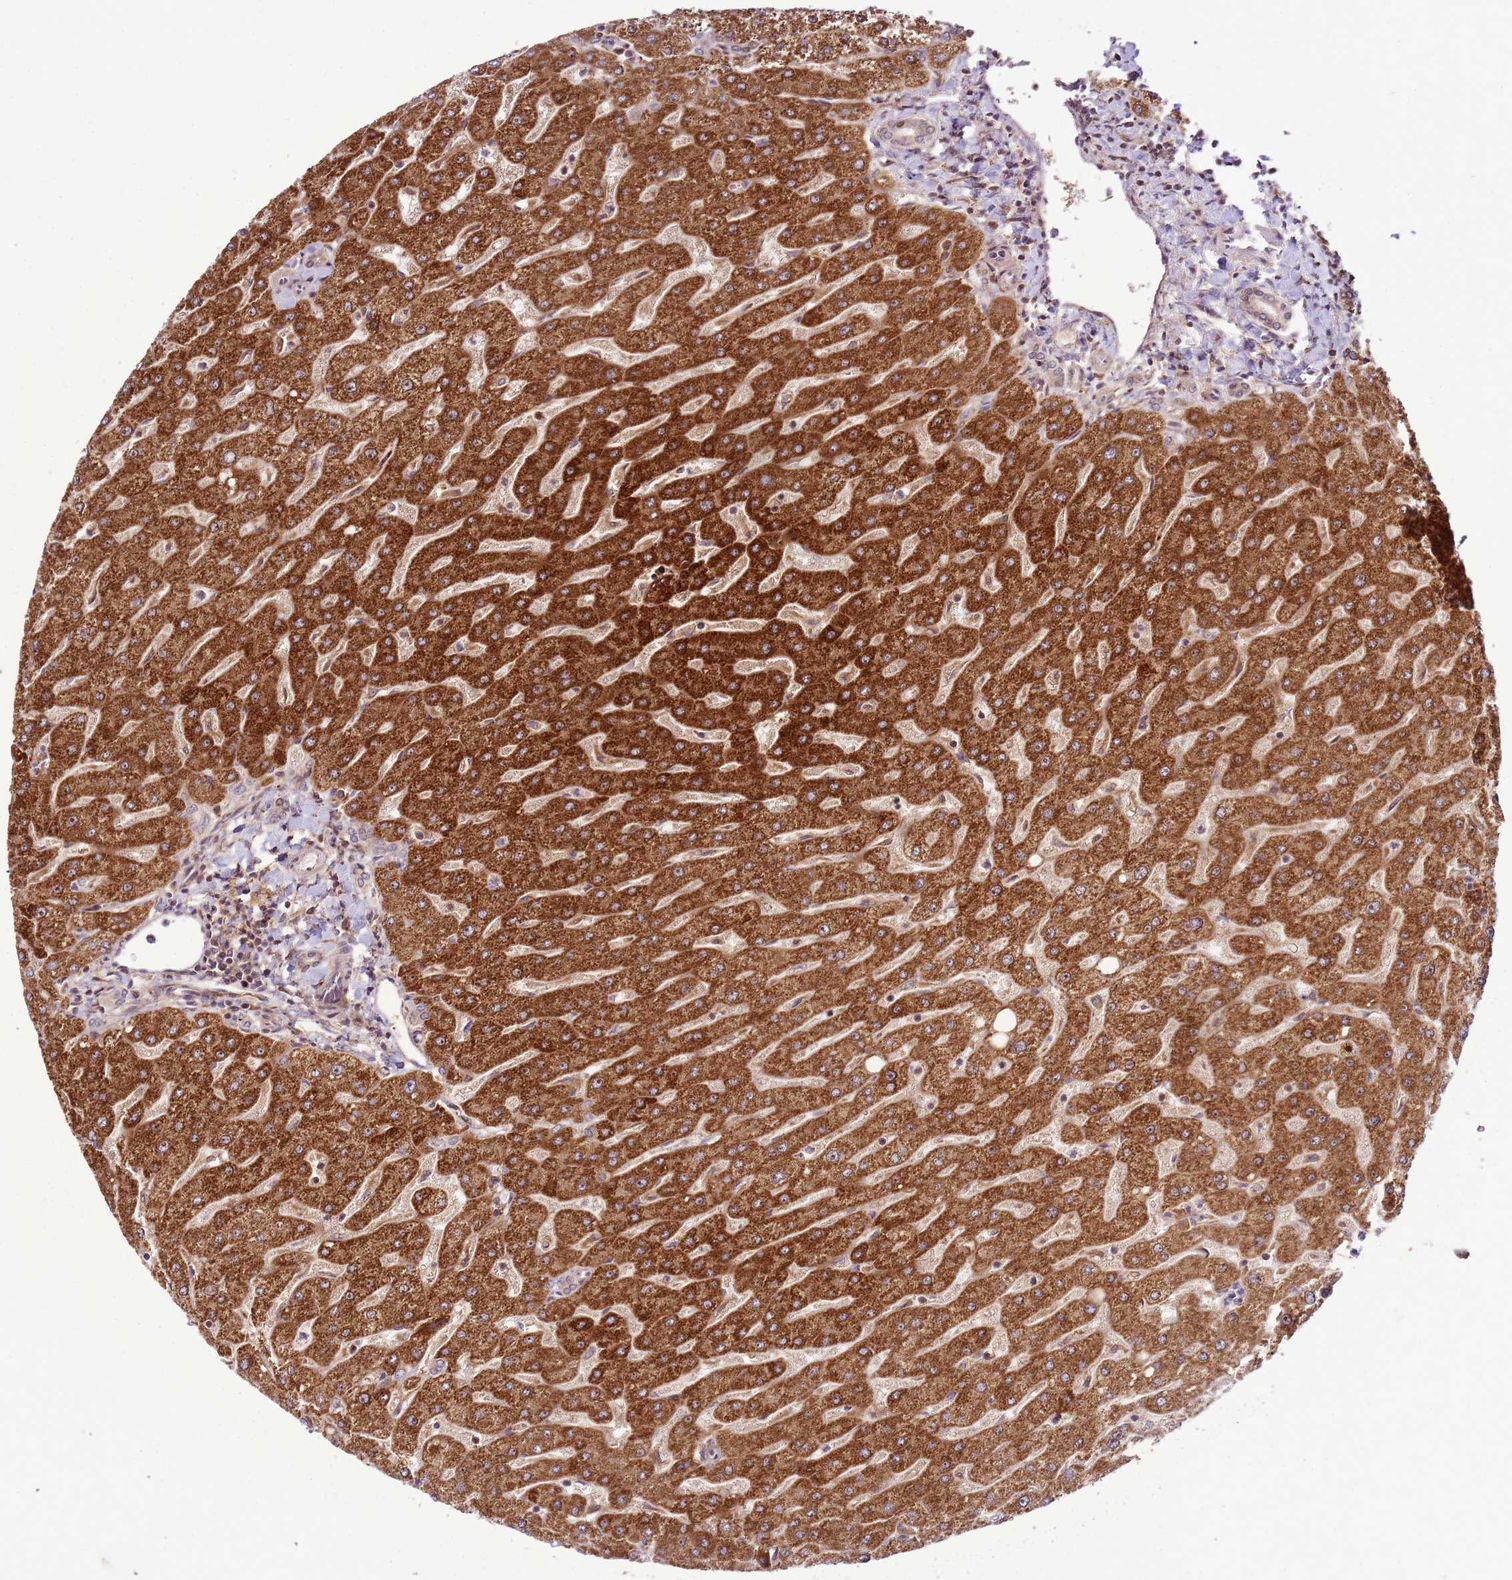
{"staining": {"intensity": "weak", "quantity": ">75%", "location": "cytoplasmic/membranous"}, "tissue": "liver", "cell_type": "Cholangiocytes", "image_type": "normal", "snomed": [{"axis": "morphology", "description": "Normal tissue, NOS"}, {"axis": "topography", "description": "Liver"}], "caption": "Protein staining displays weak cytoplasmic/membranous staining in approximately >75% of cholangiocytes in normal liver.", "gene": "RASA3", "patient": {"sex": "male", "age": 67}}